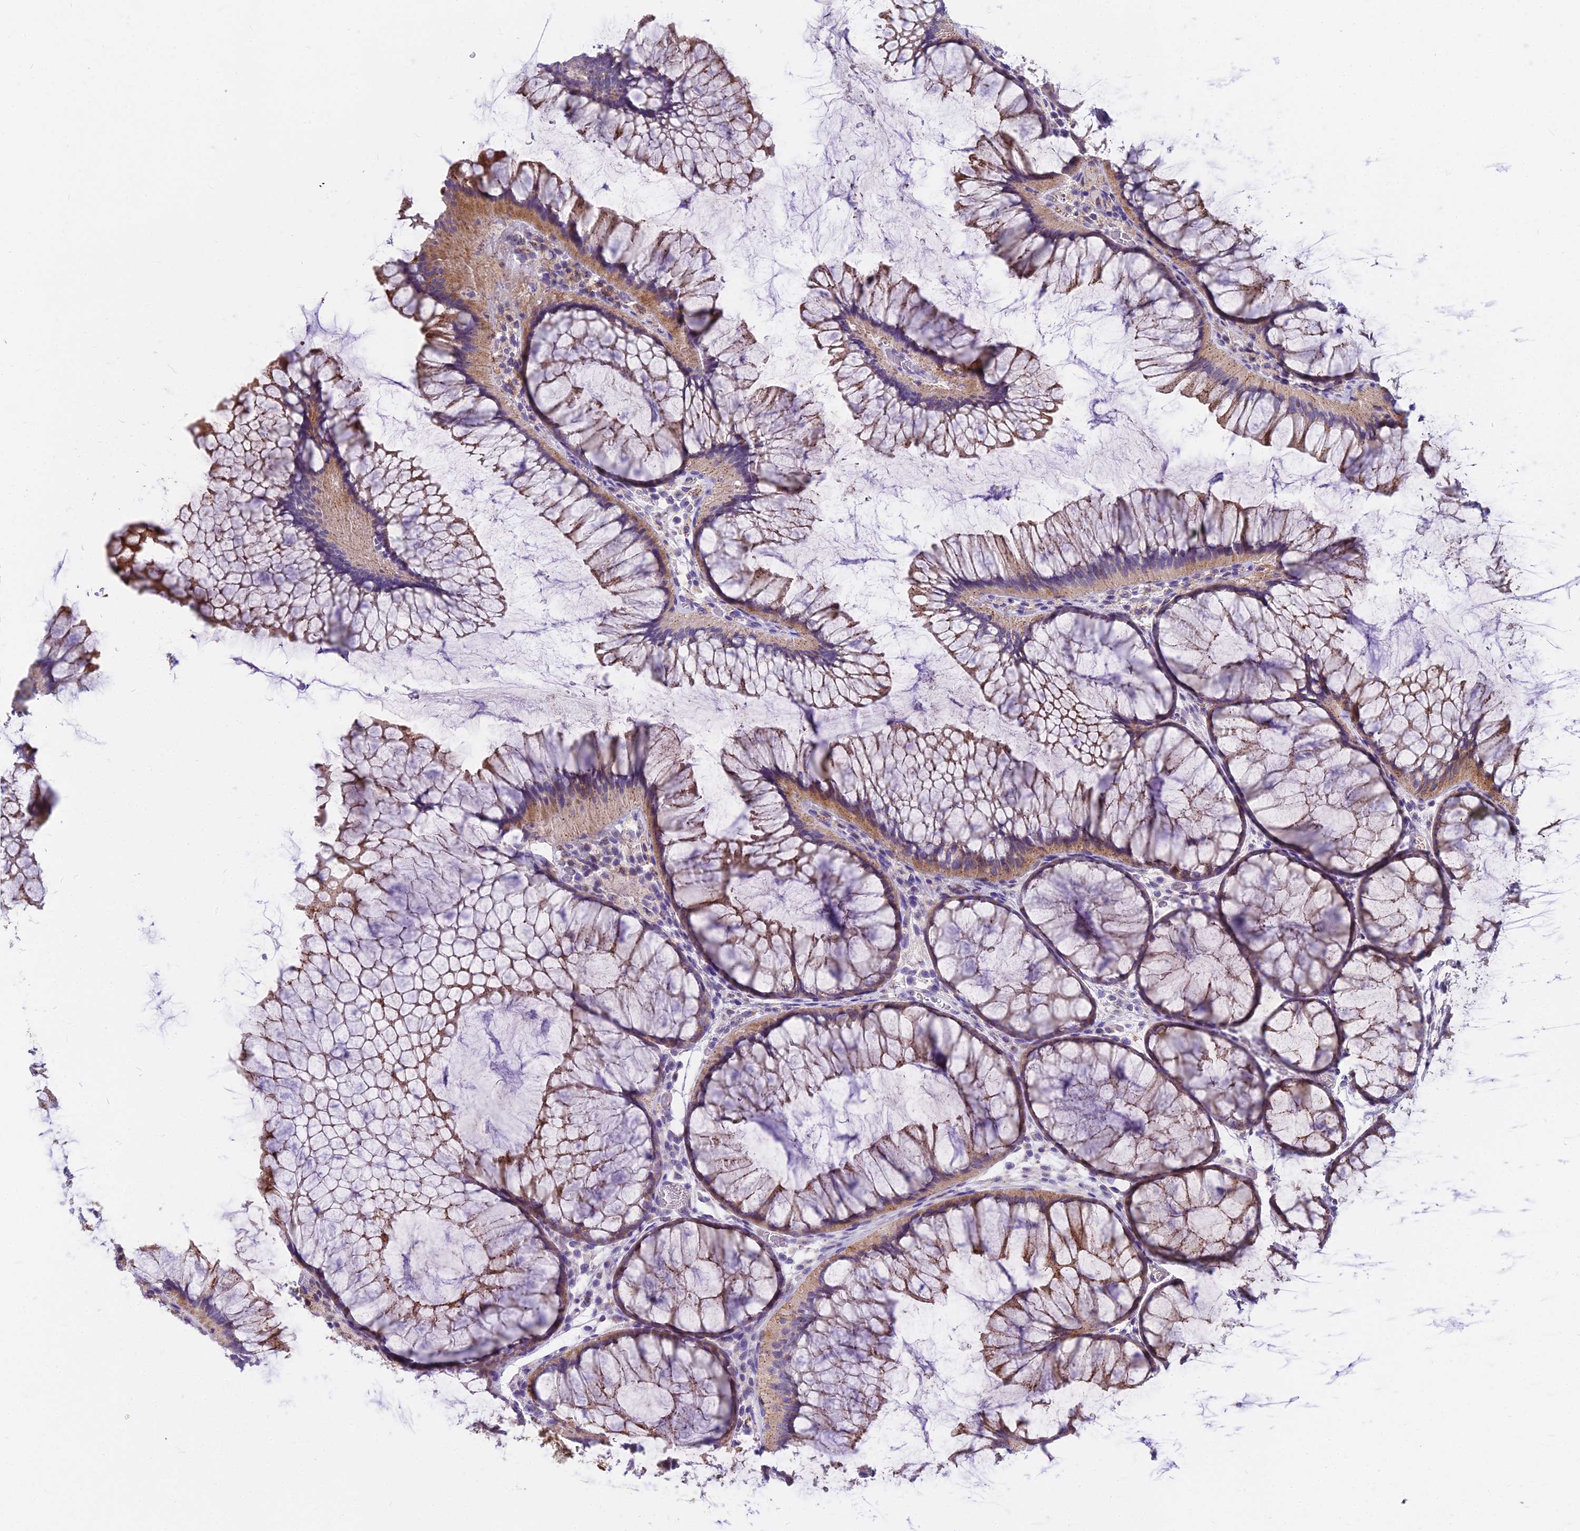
{"staining": {"intensity": "negative", "quantity": "none", "location": "none"}, "tissue": "colon", "cell_type": "Endothelial cells", "image_type": "normal", "snomed": [{"axis": "morphology", "description": "Normal tissue, NOS"}, {"axis": "topography", "description": "Colon"}], "caption": "This micrograph is of benign colon stained with IHC to label a protein in brown with the nuclei are counter-stained blue. There is no positivity in endothelial cells.", "gene": "FRMPD1", "patient": {"sex": "female", "age": 82}}